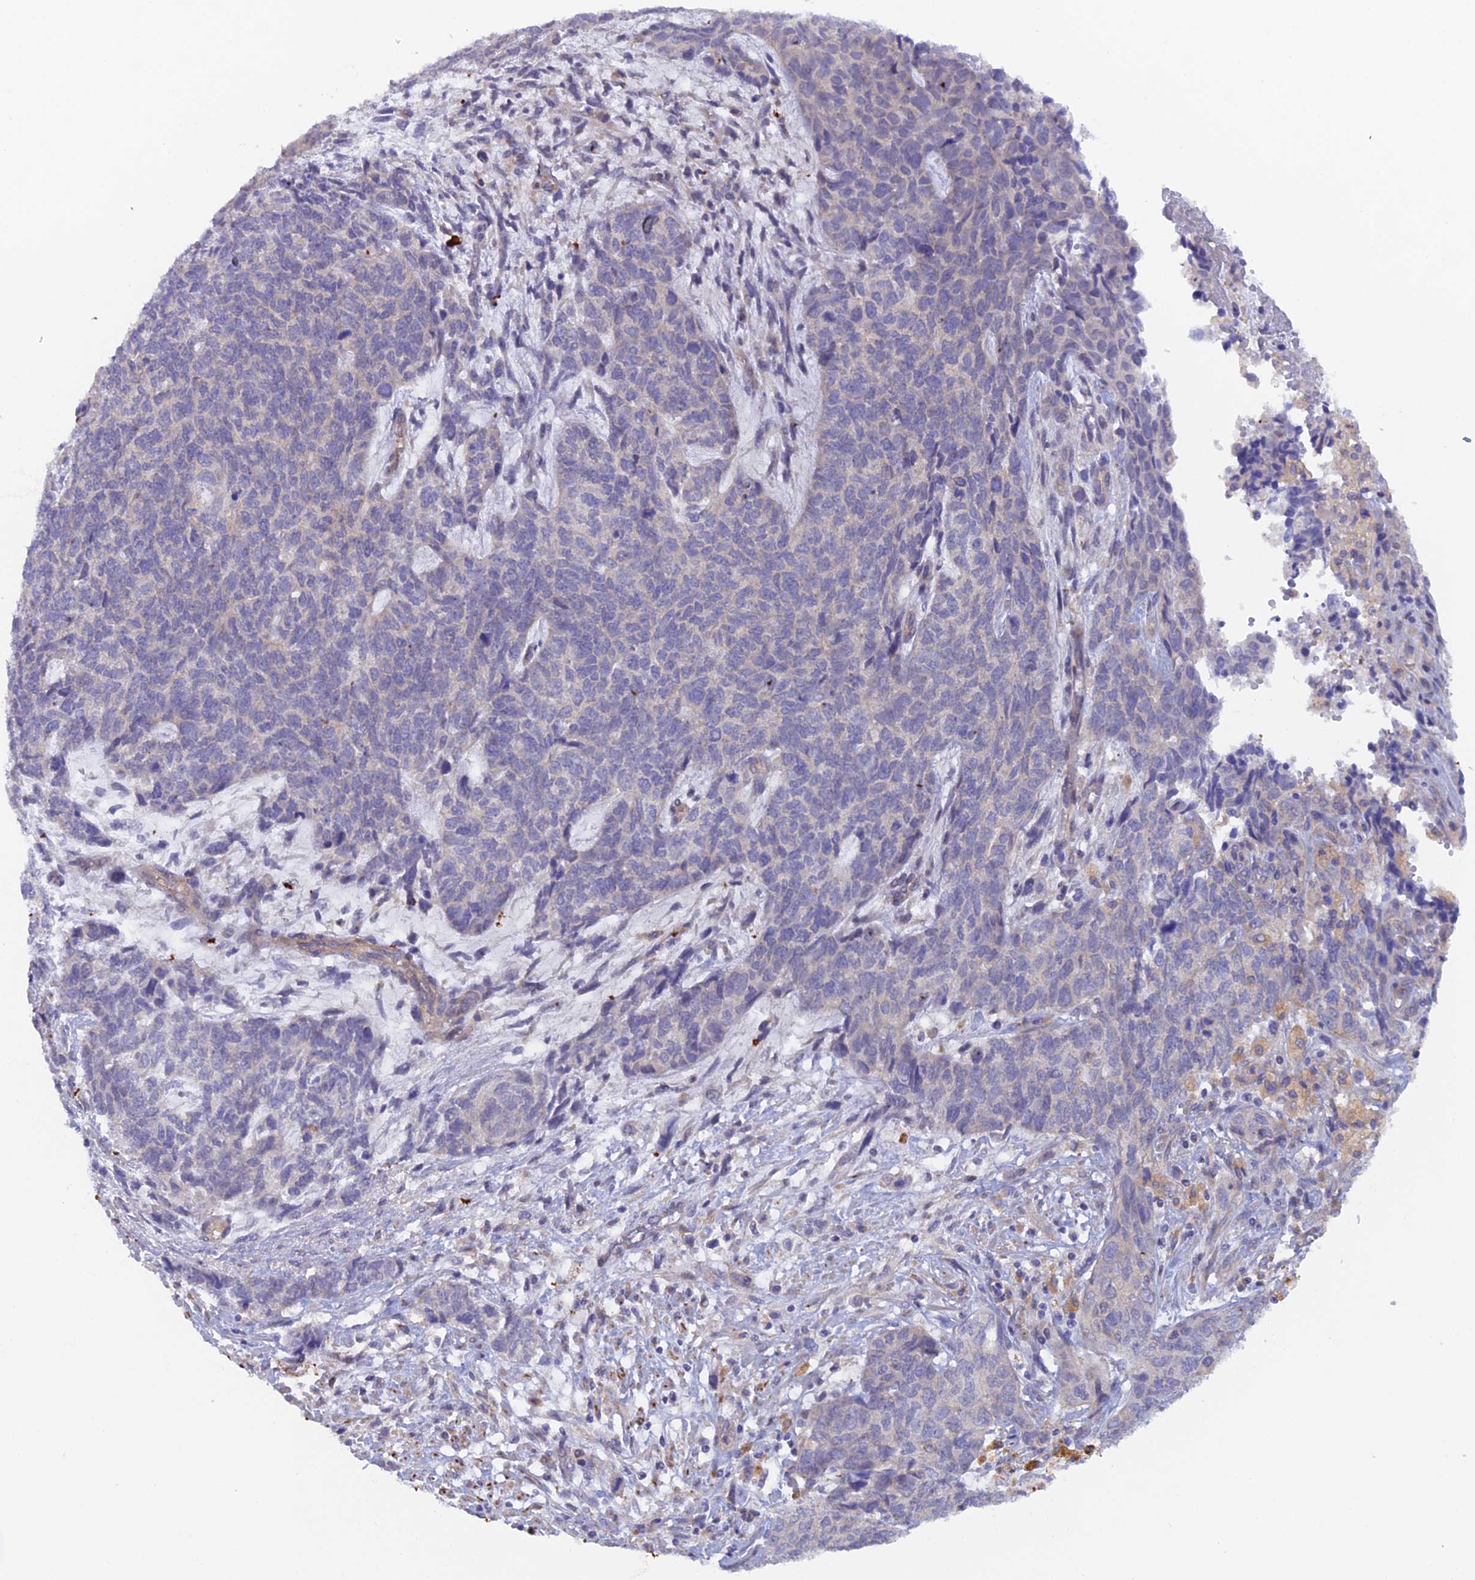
{"staining": {"intensity": "negative", "quantity": "none", "location": "none"}, "tissue": "cervical cancer", "cell_type": "Tumor cells", "image_type": "cancer", "snomed": [{"axis": "morphology", "description": "Squamous cell carcinoma, NOS"}, {"axis": "topography", "description": "Cervix"}], "caption": "IHC histopathology image of cervical cancer stained for a protein (brown), which displays no positivity in tumor cells. The staining is performed using DAB brown chromogen with nuclei counter-stained in using hematoxylin.", "gene": "FZR1", "patient": {"sex": "female", "age": 63}}